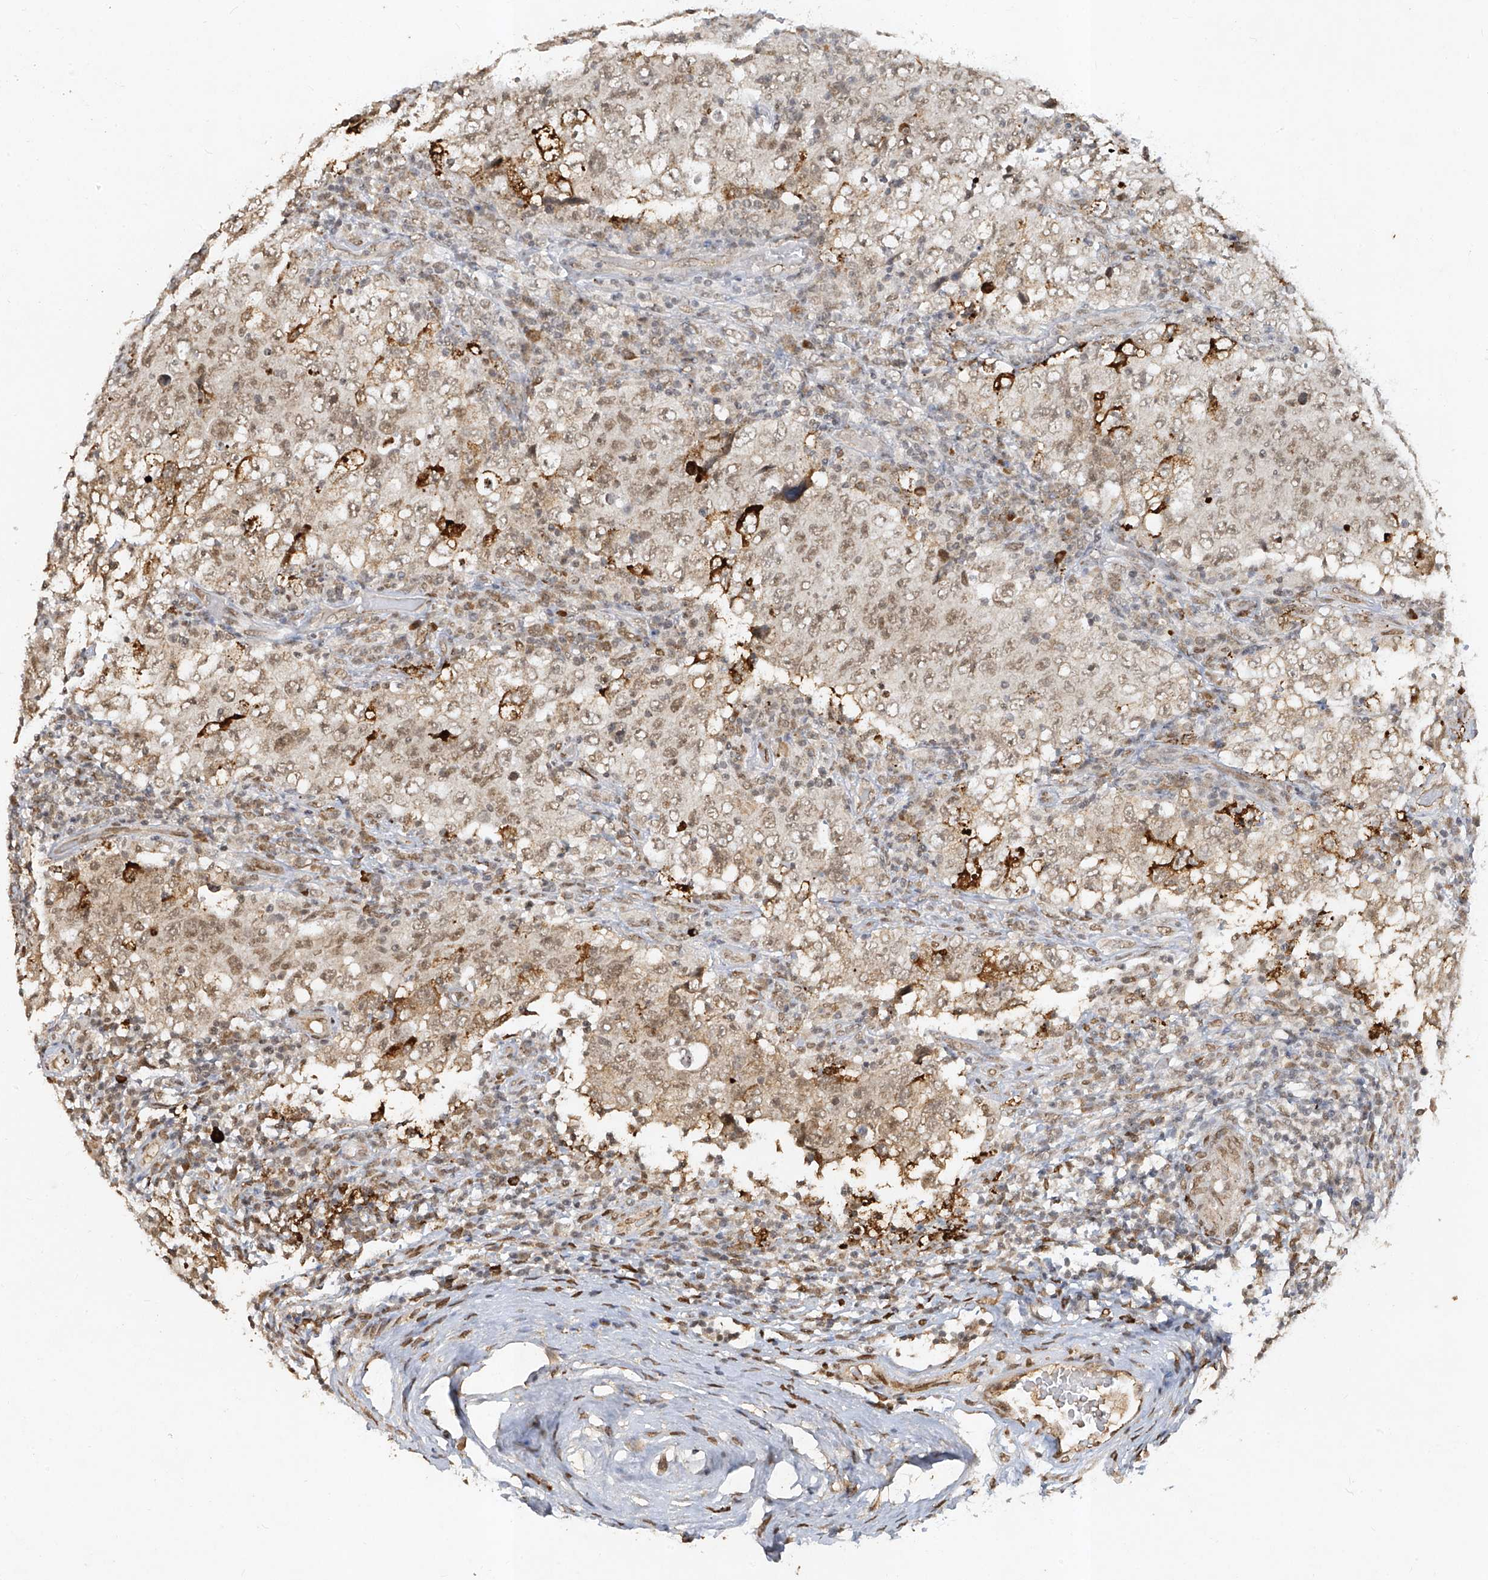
{"staining": {"intensity": "weak", "quantity": "25%-75%", "location": "nuclear"}, "tissue": "testis cancer", "cell_type": "Tumor cells", "image_type": "cancer", "snomed": [{"axis": "morphology", "description": "Carcinoma, Embryonal, NOS"}, {"axis": "topography", "description": "Testis"}], "caption": "A micrograph showing weak nuclear positivity in about 25%-75% of tumor cells in embryonal carcinoma (testis), as visualized by brown immunohistochemical staining.", "gene": "ATRIP", "patient": {"sex": "male", "age": 26}}